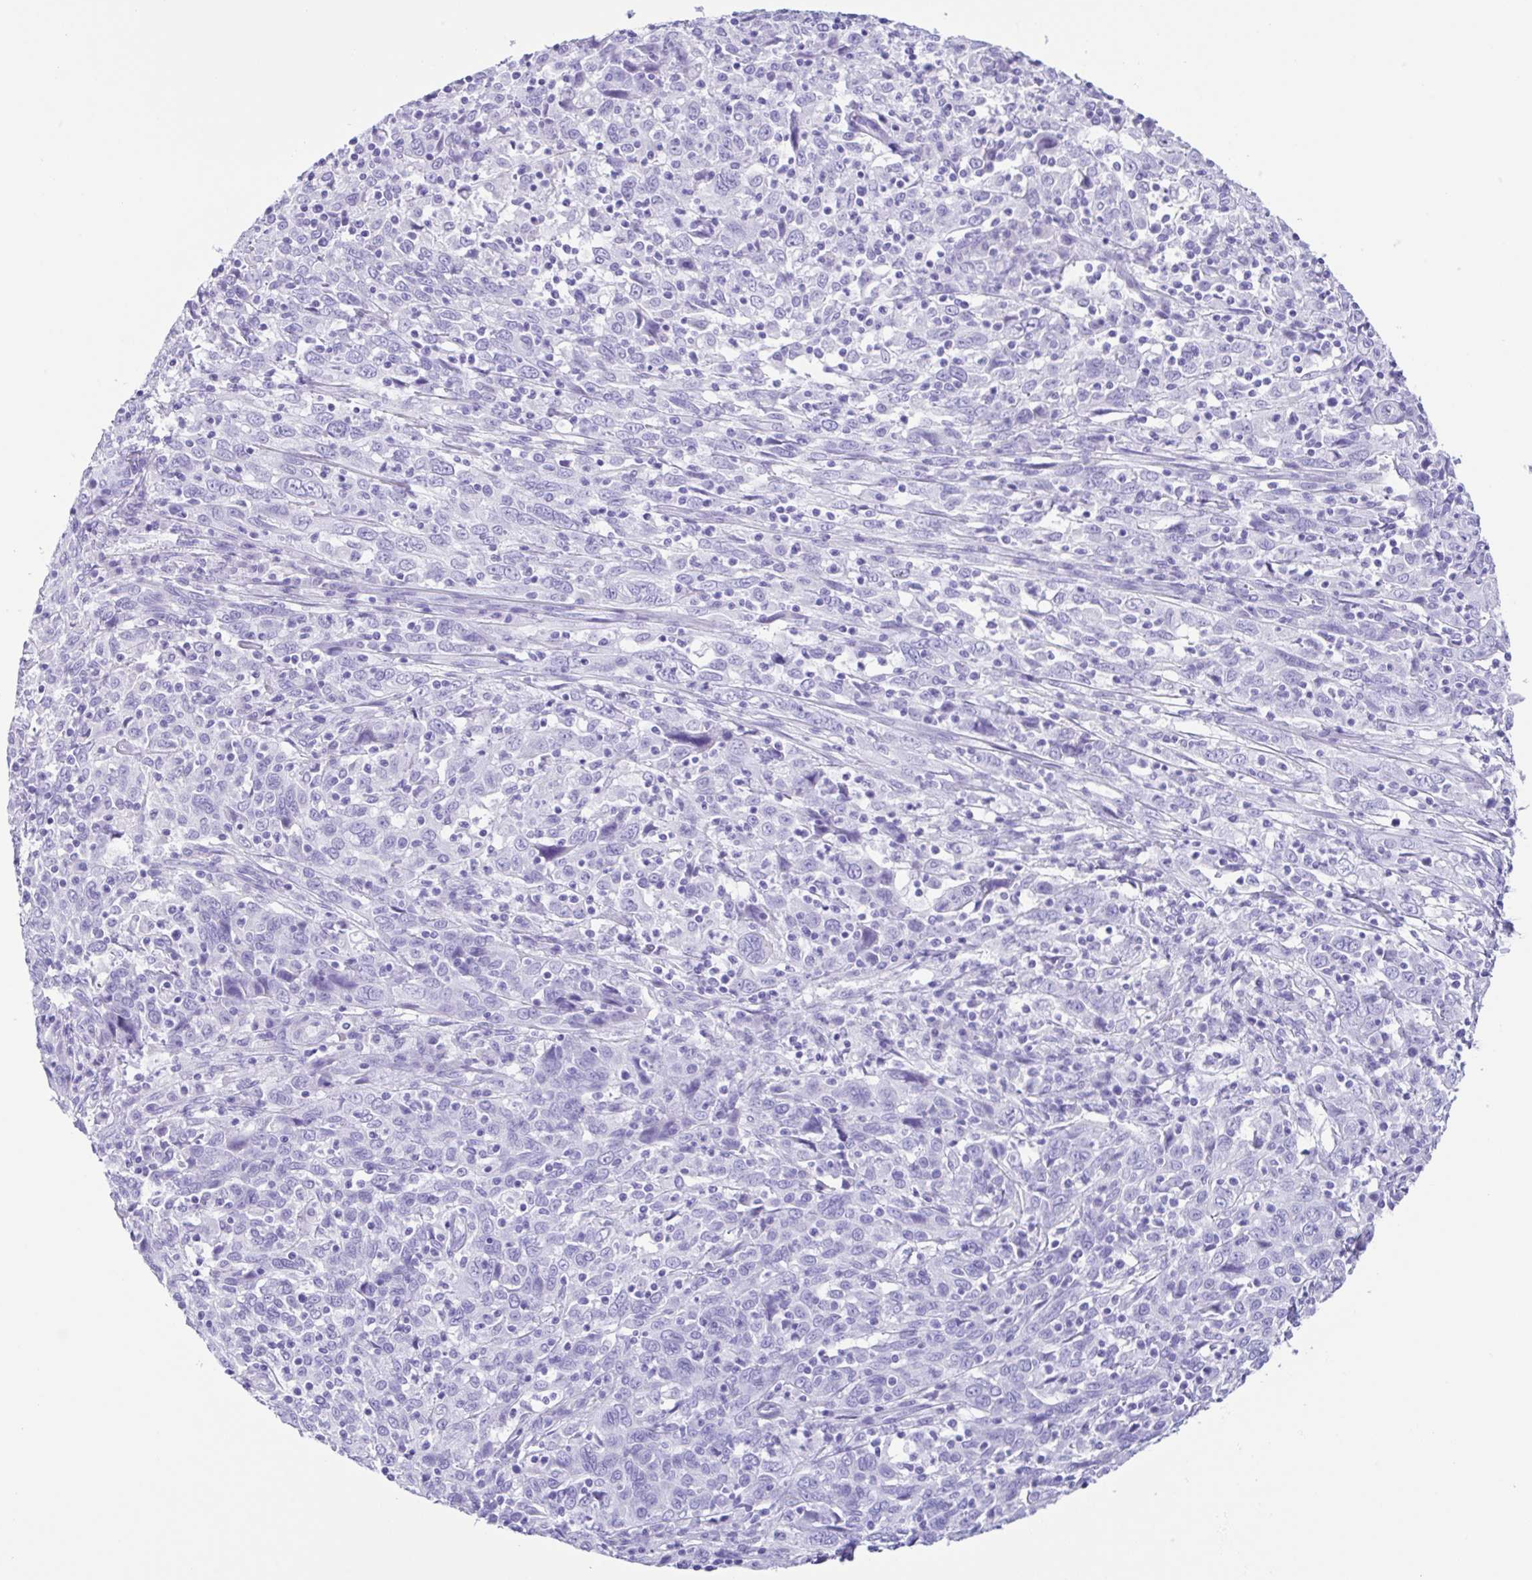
{"staining": {"intensity": "negative", "quantity": "none", "location": "none"}, "tissue": "cervical cancer", "cell_type": "Tumor cells", "image_type": "cancer", "snomed": [{"axis": "morphology", "description": "Squamous cell carcinoma, NOS"}, {"axis": "topography", "description": "Cervix"}], "caption": "Cervical cancer was stained to show a protein in brown. There is no significant staining in tumor cells. (DAB (3,3'-diaminobenzidine) immunohistochemistry, high magnification).", "gene": "CPA1", "patient": {"sex": "female", "age": 46}}